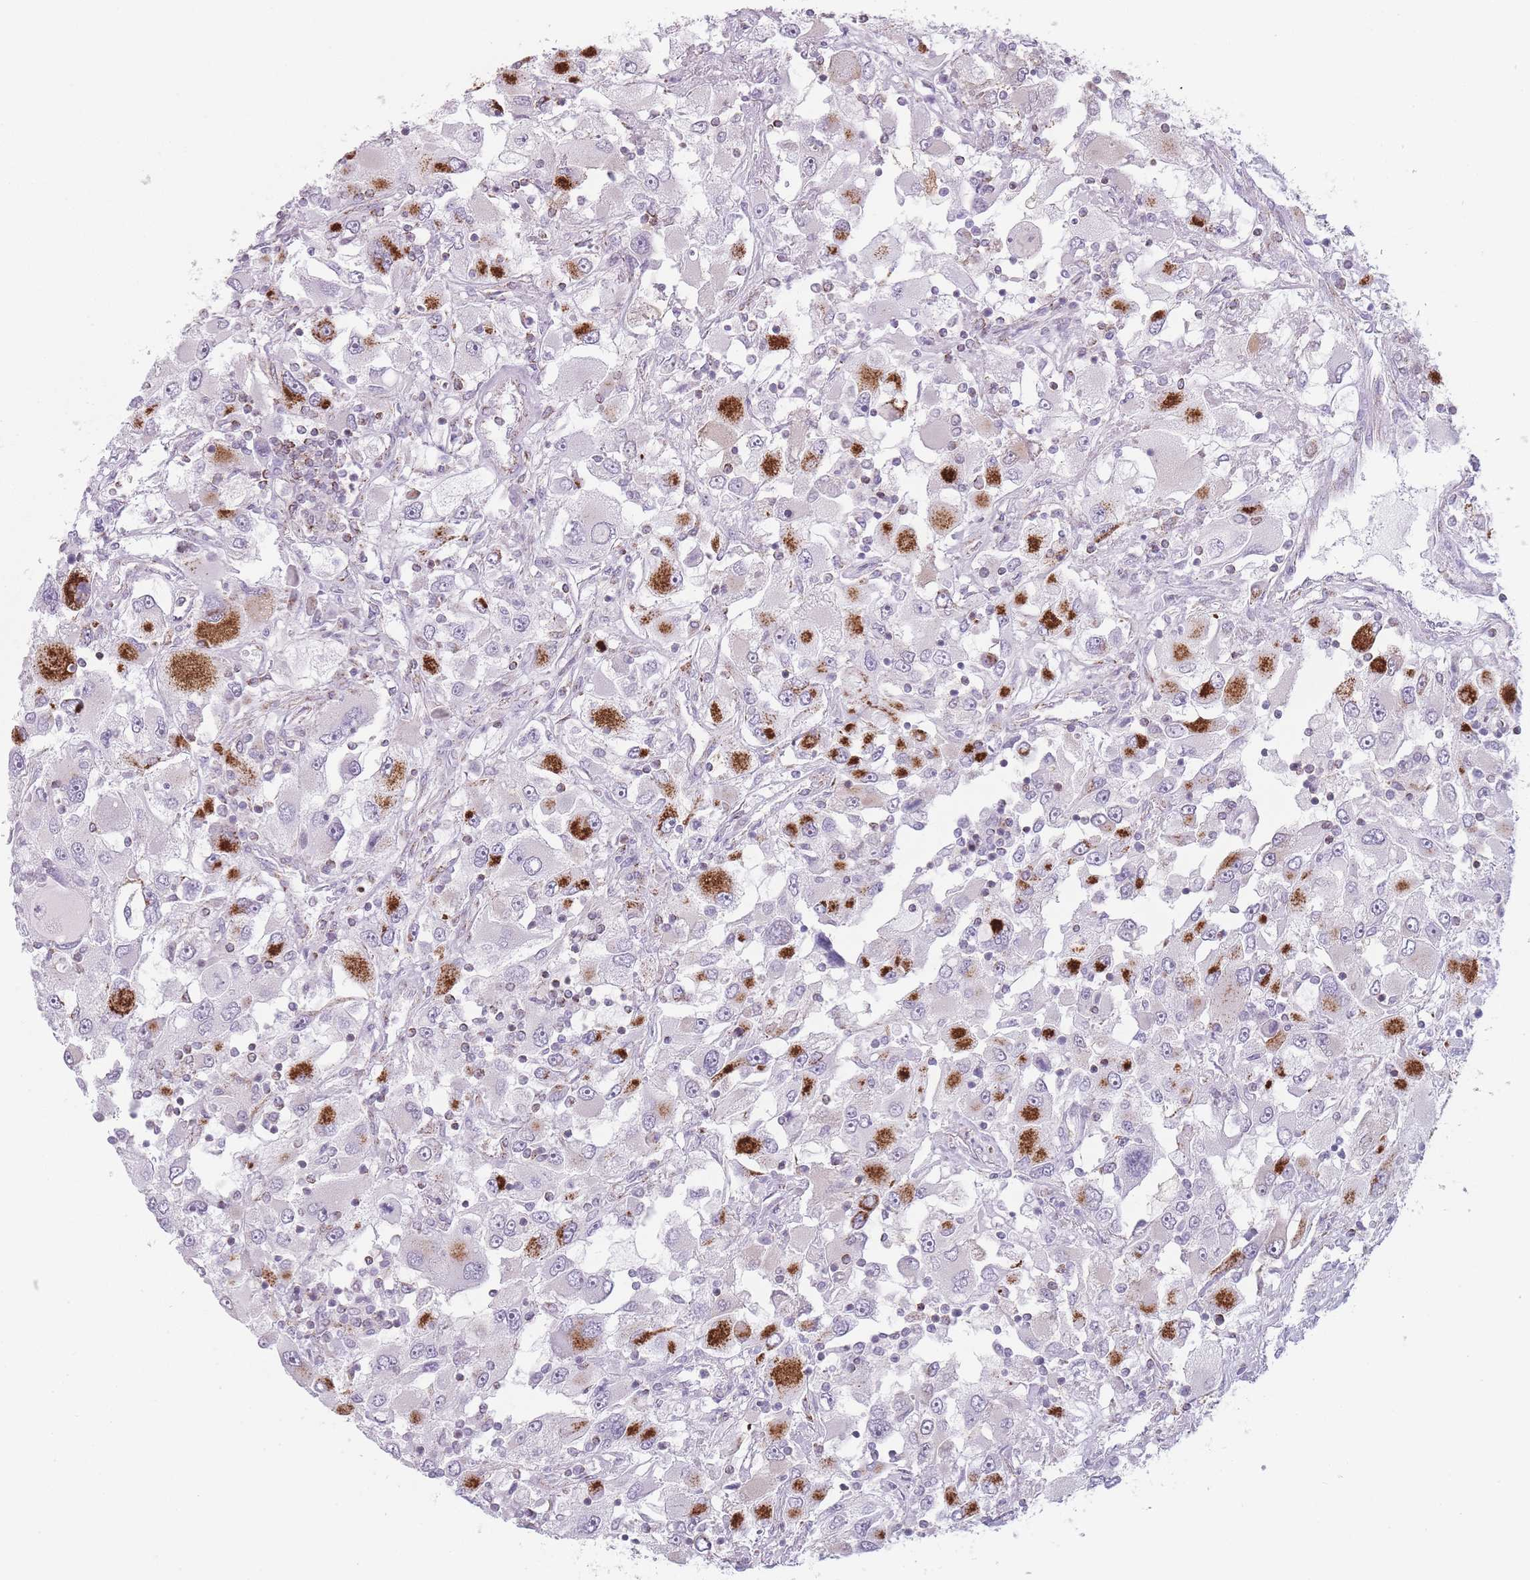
{"staining": {"intensity": "strong", "quantity": "25%-75%", "location": "cytoplasmic/membranous"}, "tissue": "renal cancer", "cell_type": "Tumor cells", "image_type": "cancer", "snomed": [{"axis": "morphology", "description": "Adenocarcinoma, NOS"}, {"axis": "topography", "description": "Kidney"}], "caption": "Human renal cancer (adenocarcinoma) stained for a protein (brown) displays strong cytoplasmic/membranous positive expression in about 25%-75% of tumor cells.", "gene": "DCHS1", "patient": {"sex": "female", "age": 52}}